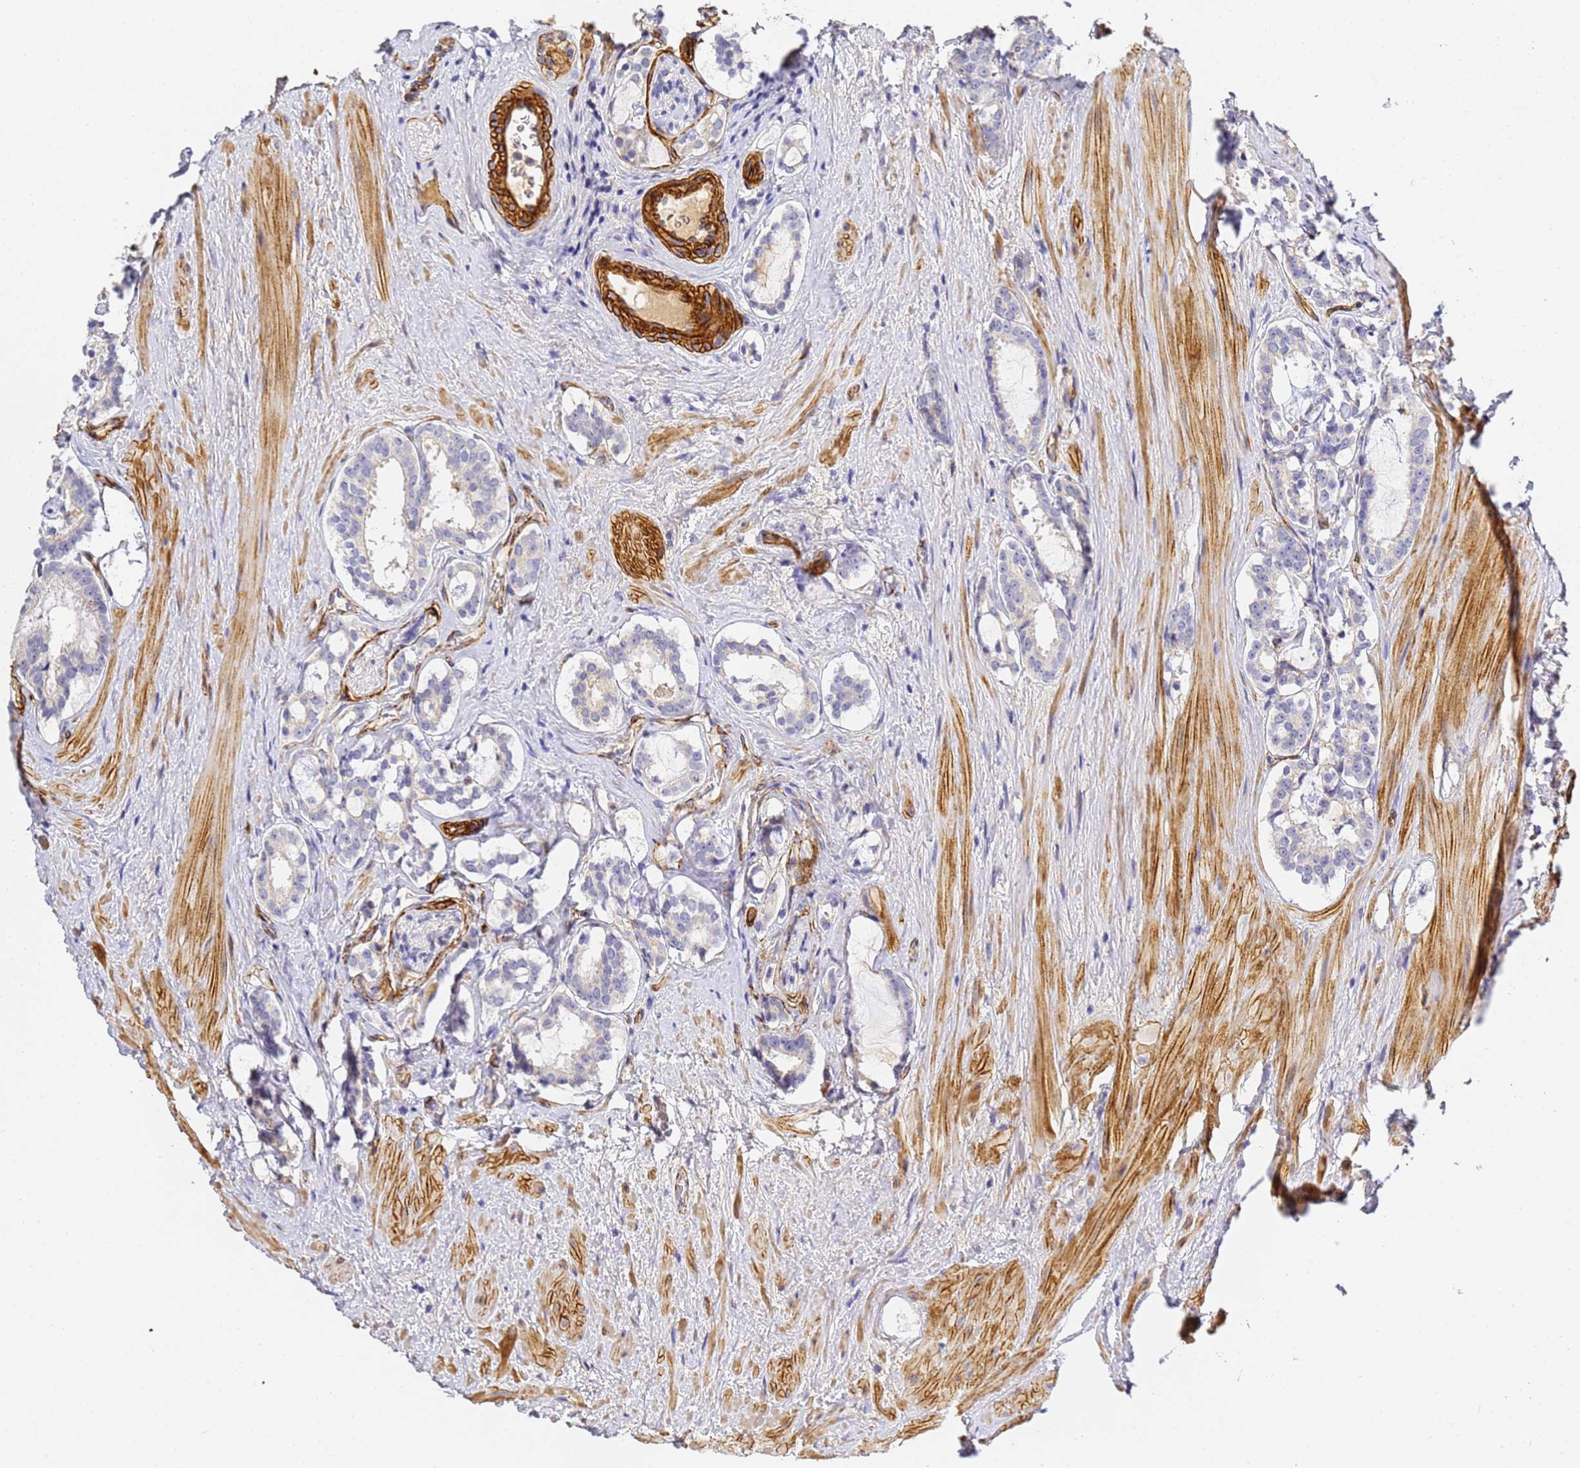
{"staining": {"intensity": "negative", "quantity": "none", "location": "none"}, "tissue": "prostate cancer", "cell_type": "Tumor cells", "image_type": "cancer", "snomed": [{"axis": "morphology", "description": "Adenocarcinoma, High grade"}, {"axis": "topography", "description": "Prostate"}], "caption": "Tumor cells show no significant positivity in prostate cancer (high-grade adenocarcinoma).", "gene": "CFH", "patient": {"sex": "male", "age": 58}}